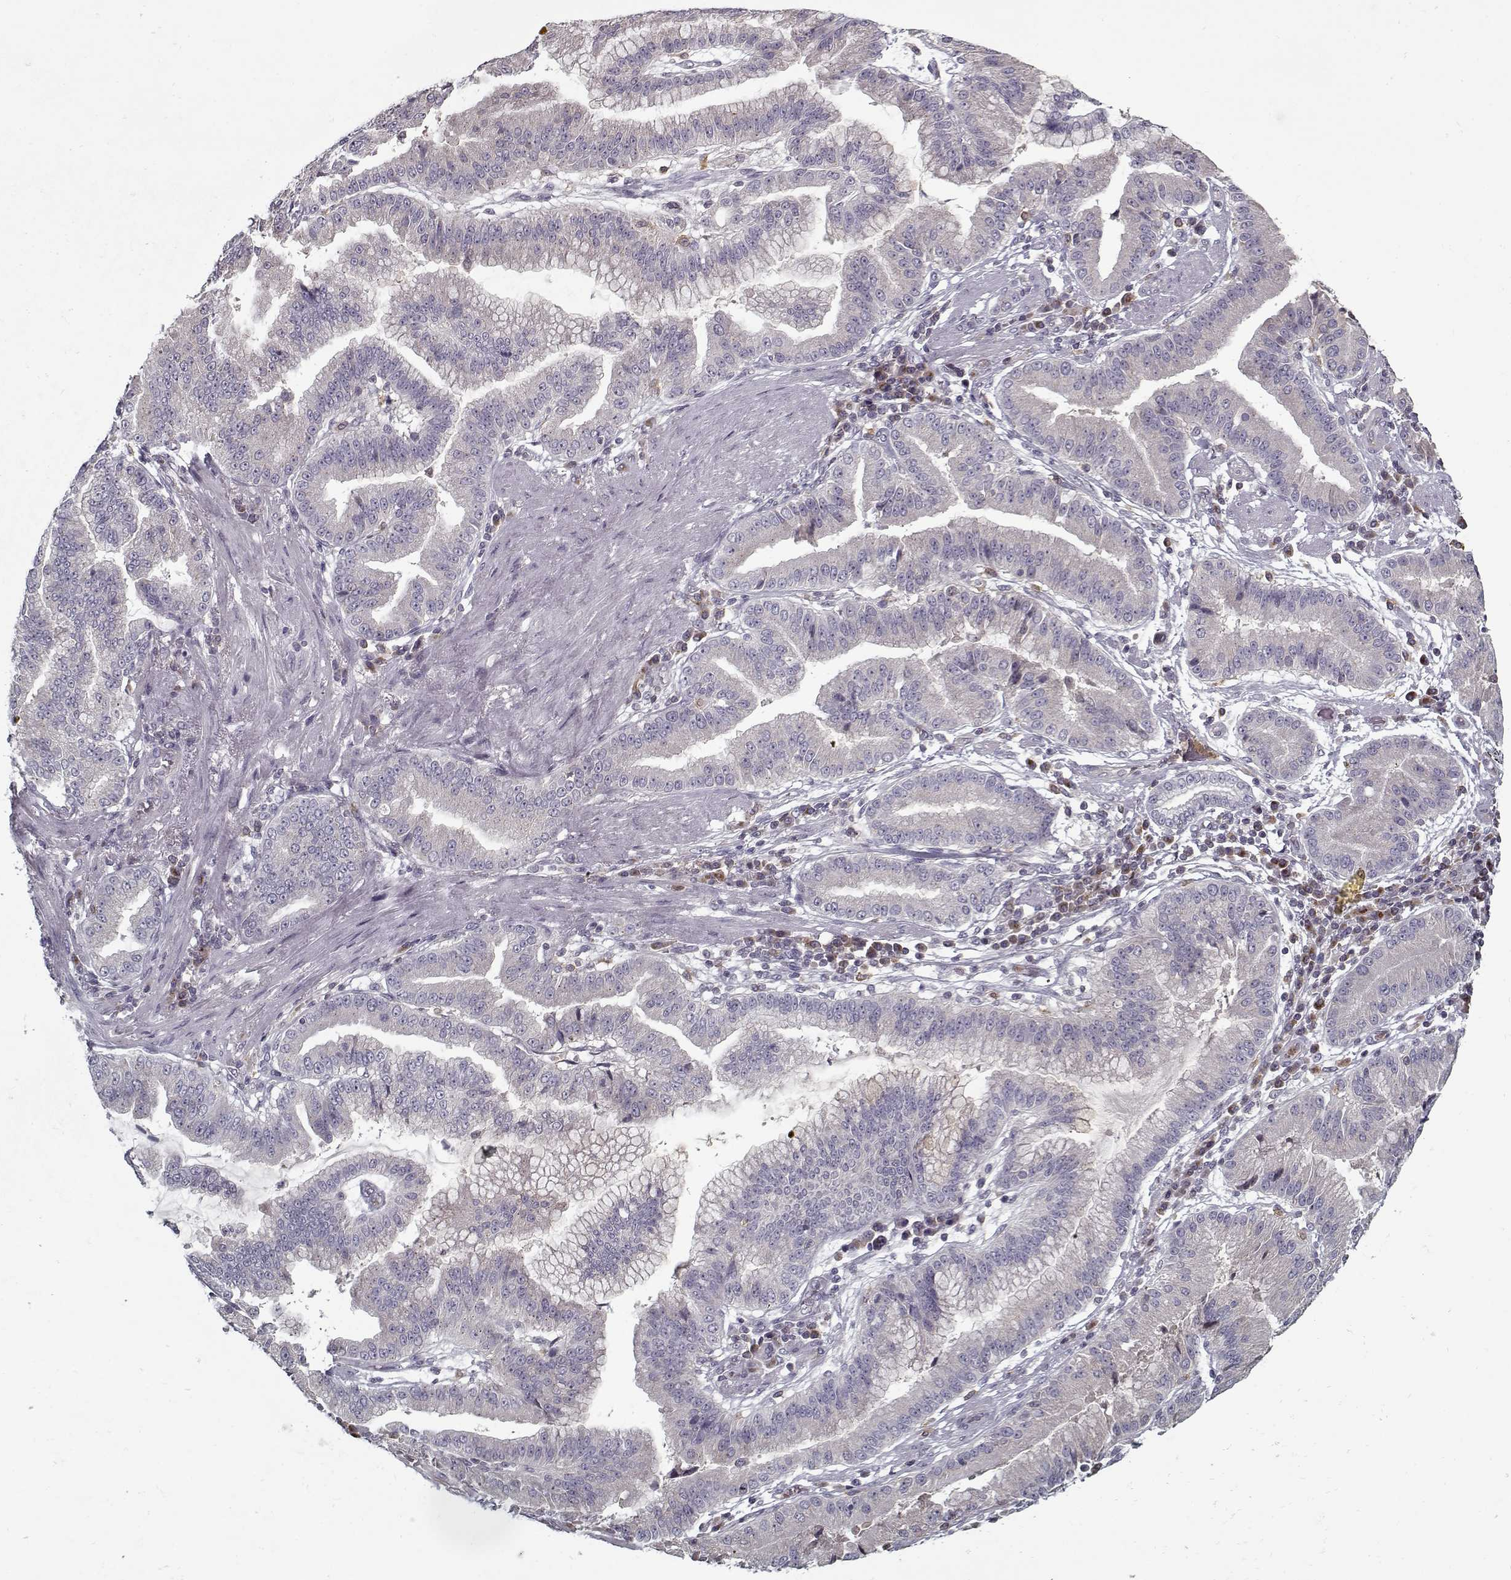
{"staining": {"intensity": "negative", "quantity": "none", "location": "none"}, "tissue": "stomach cancer", "cell_type": "Tumor cells", "image_type": "cancer", "snomed": [{"axis": "morphology", "description": "Adenocarcinoma, NOS"}, {"axis": "topography", "description": "Stomach"}], "caption": "Stomach adenocarcinoma stained for a protein using immunohistochemistry reveals no expression tumor cells.", "gene": "UNC13D", "patient": {"sex": "male", "age": 83}}